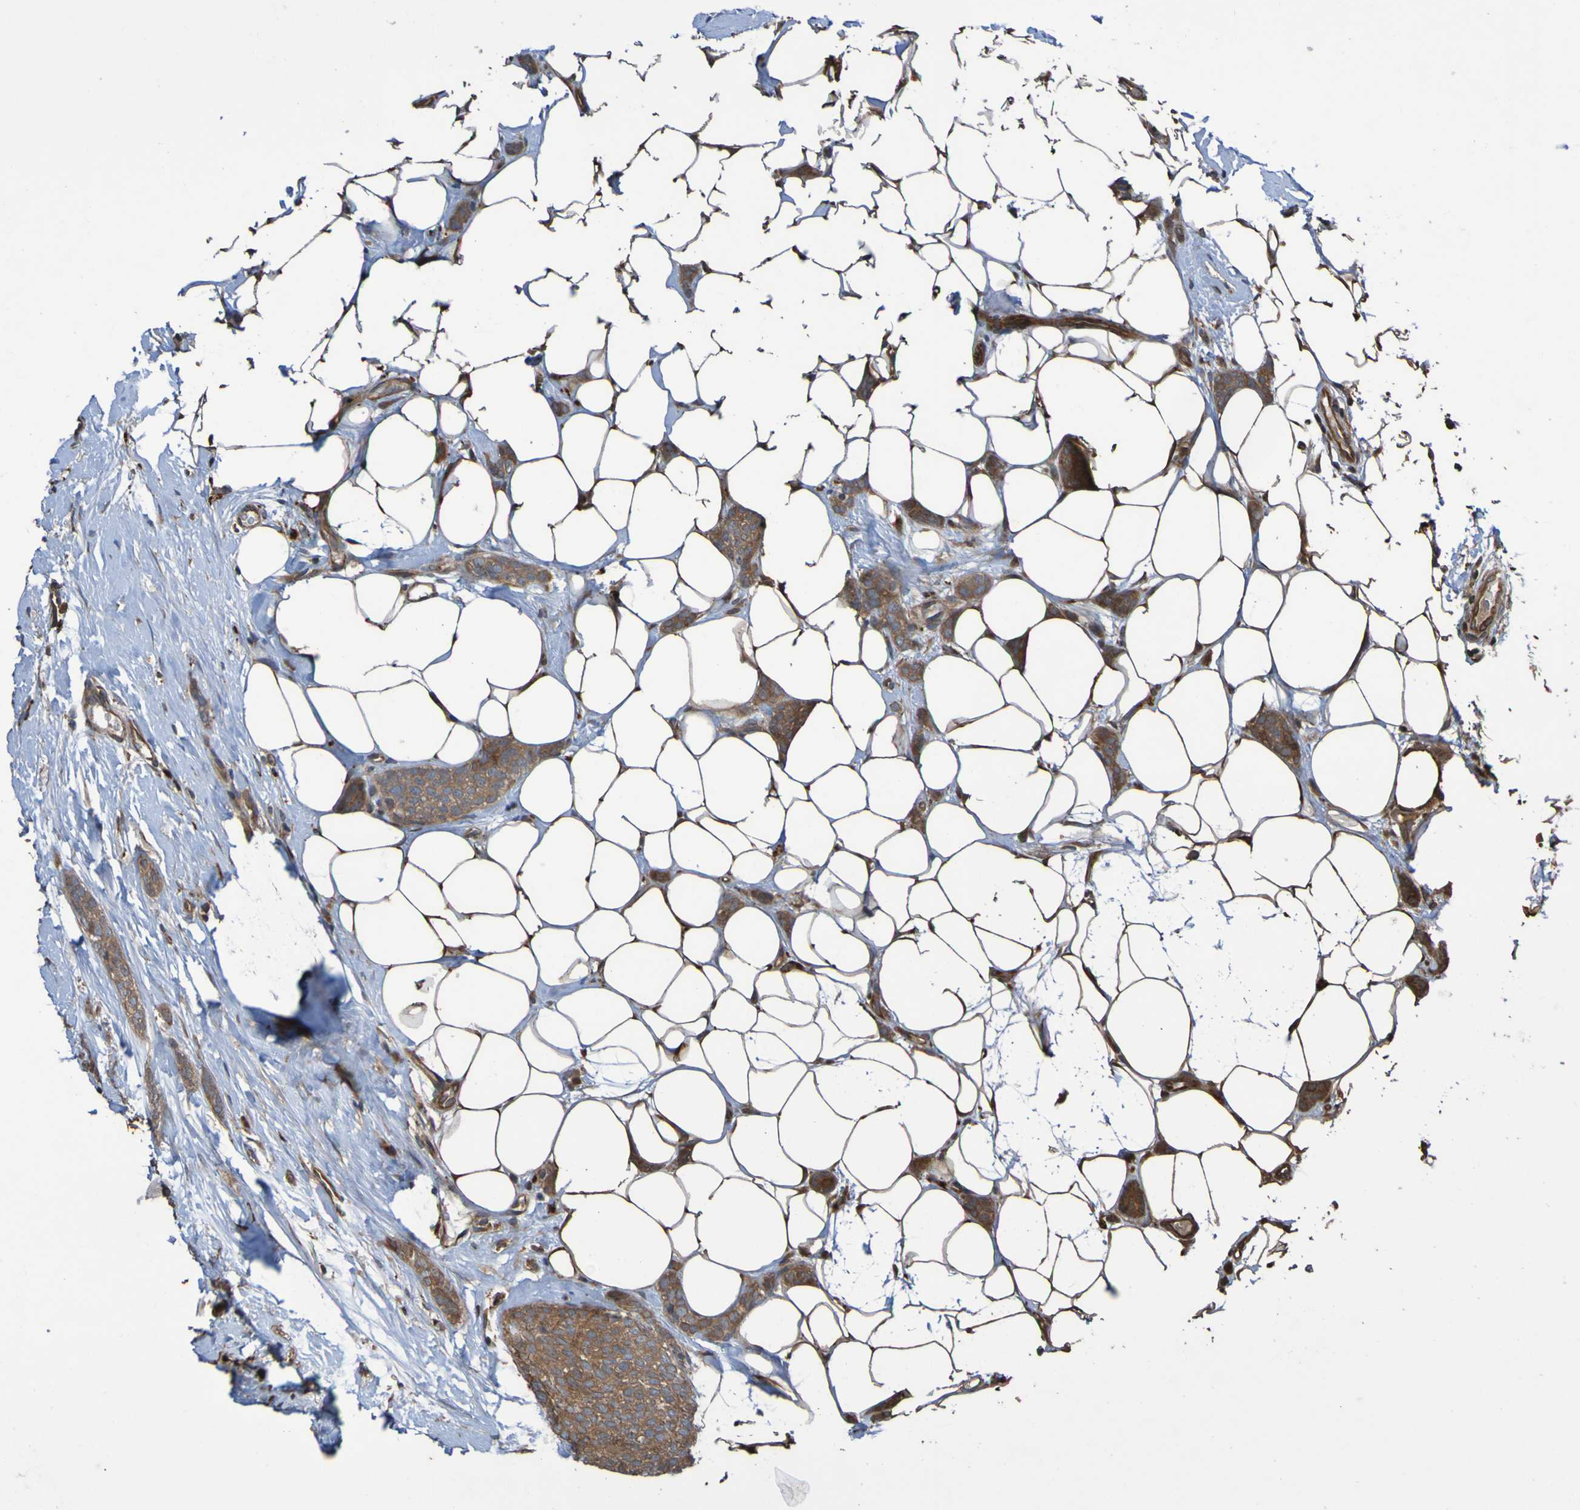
{"staining": {"intensity": "moderate", "quantity": ">75%", "location": "cytoplasmic/membranous"}, "tissue": "breast cancer", "cell_type": "Tumor cells", "image_type": "cancer", "snomed": [{"axis": "morphology", "description": "Lobular carcinoma"}, {"axis": "topography", "description": "Skin"}, {"axis": "topography", "description": "Breast"}], "caption": "Breast lobular carcinoma stained with immunohistochemistry reveals moderate cytoplasmic/membranous staining in approximately >75% of tumor cells.", "gene": "UCN", "patient": {"sex": "female", "age": 46}}